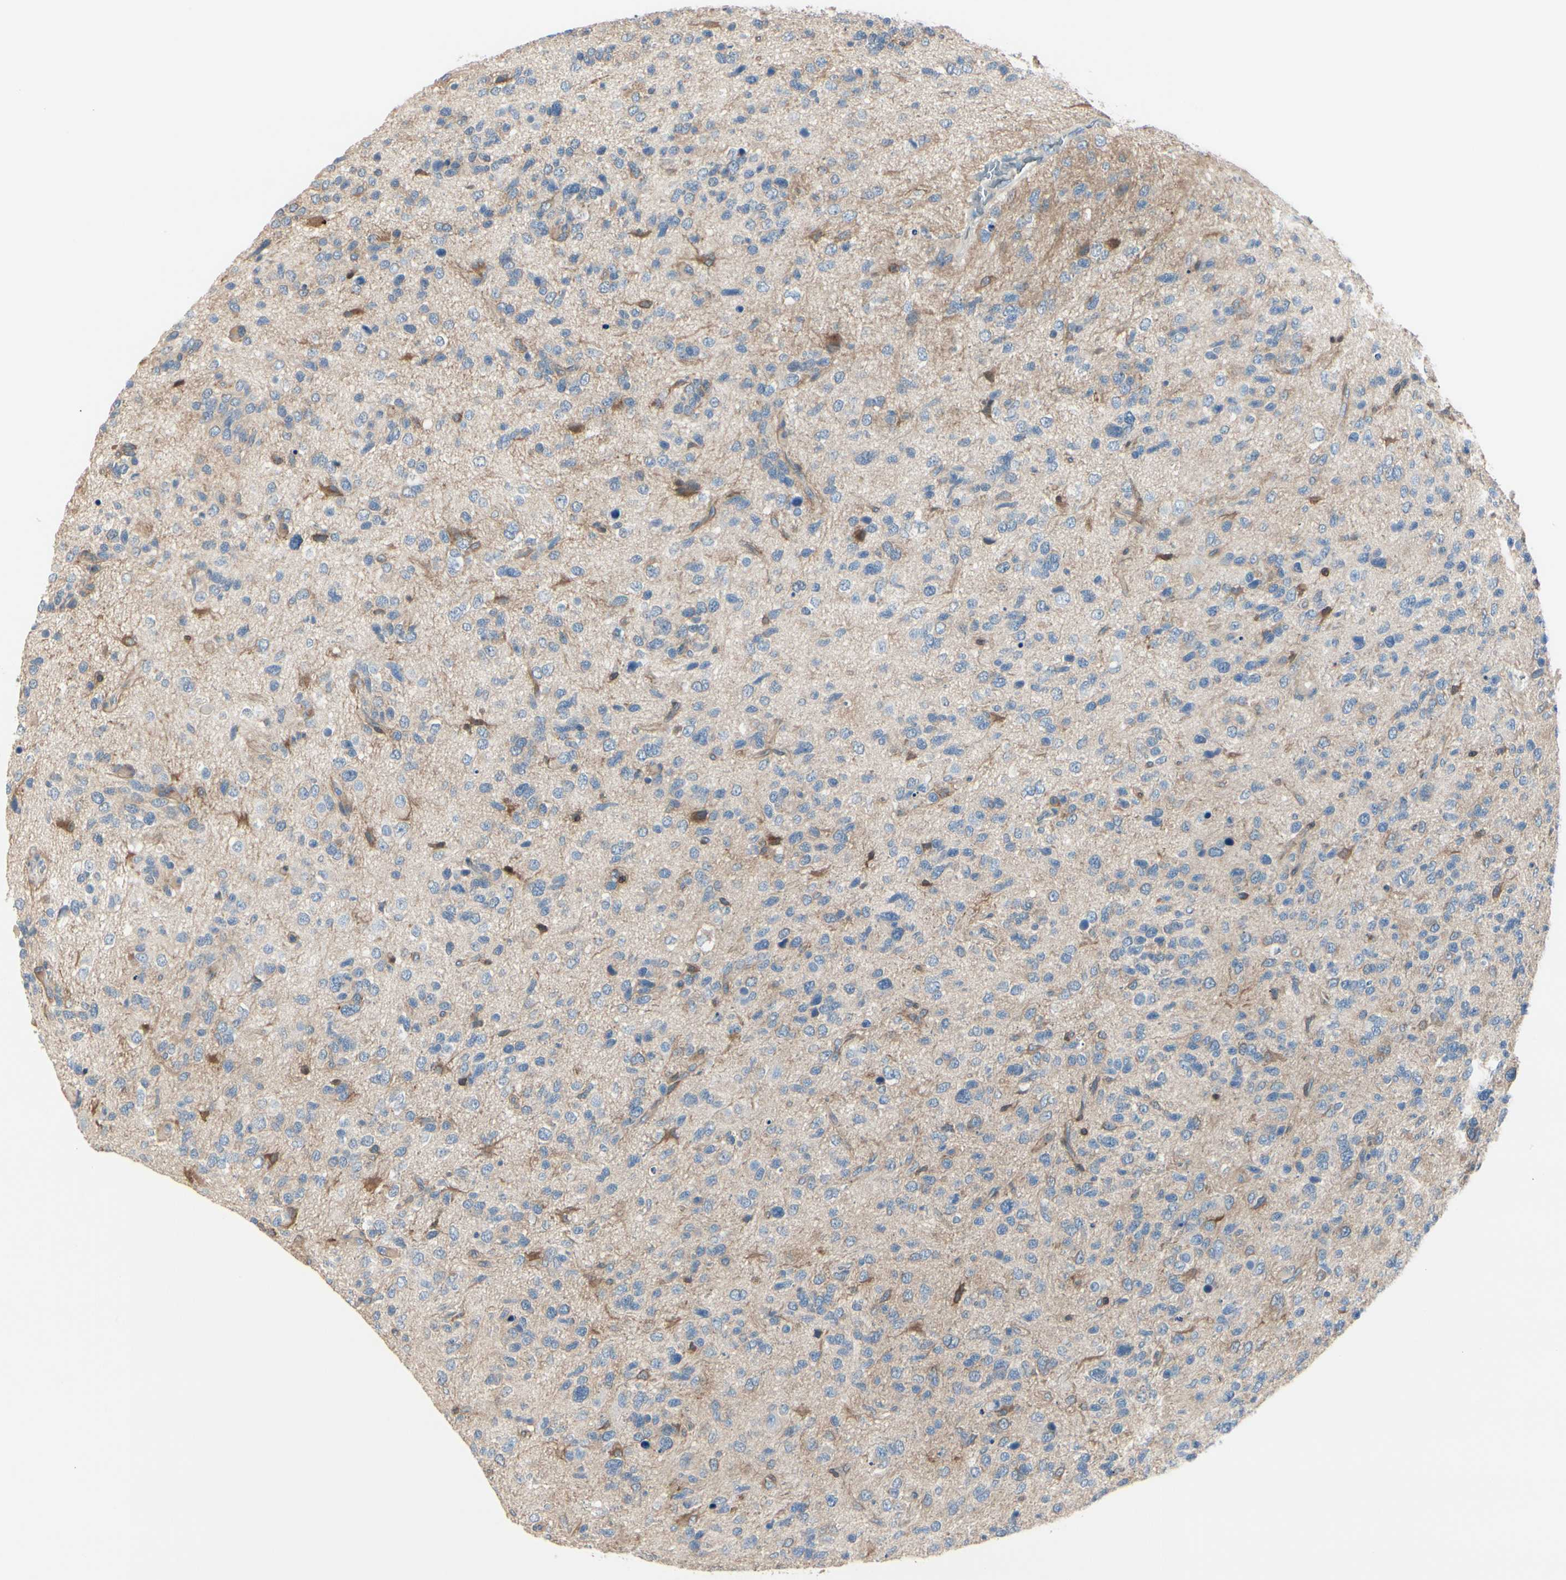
{"staining": {"intensity": "weak", "quantity": "25%-75%", "location": "cytoplasmic/membranous"}, "tissue": "glioma", "cell_type": "Tumor cells", "image_type": "cancer", "snomed": [{"axis": "morphology", "description": "Glioma, malignant, High grade"}, {"axis": "topography", "description": "Brain"}], "caption": "Immunohistochemistry of malignant glioma (high-grade) exhibits low levels of weak cytoplasmic/membranous staining in about 25%-75% of tumor cells. The protein is shown in brown color, while the nuclei are stained blue.", "gene": "SLC9A3R1", "patient": {"sex": "female", "age": 58}}